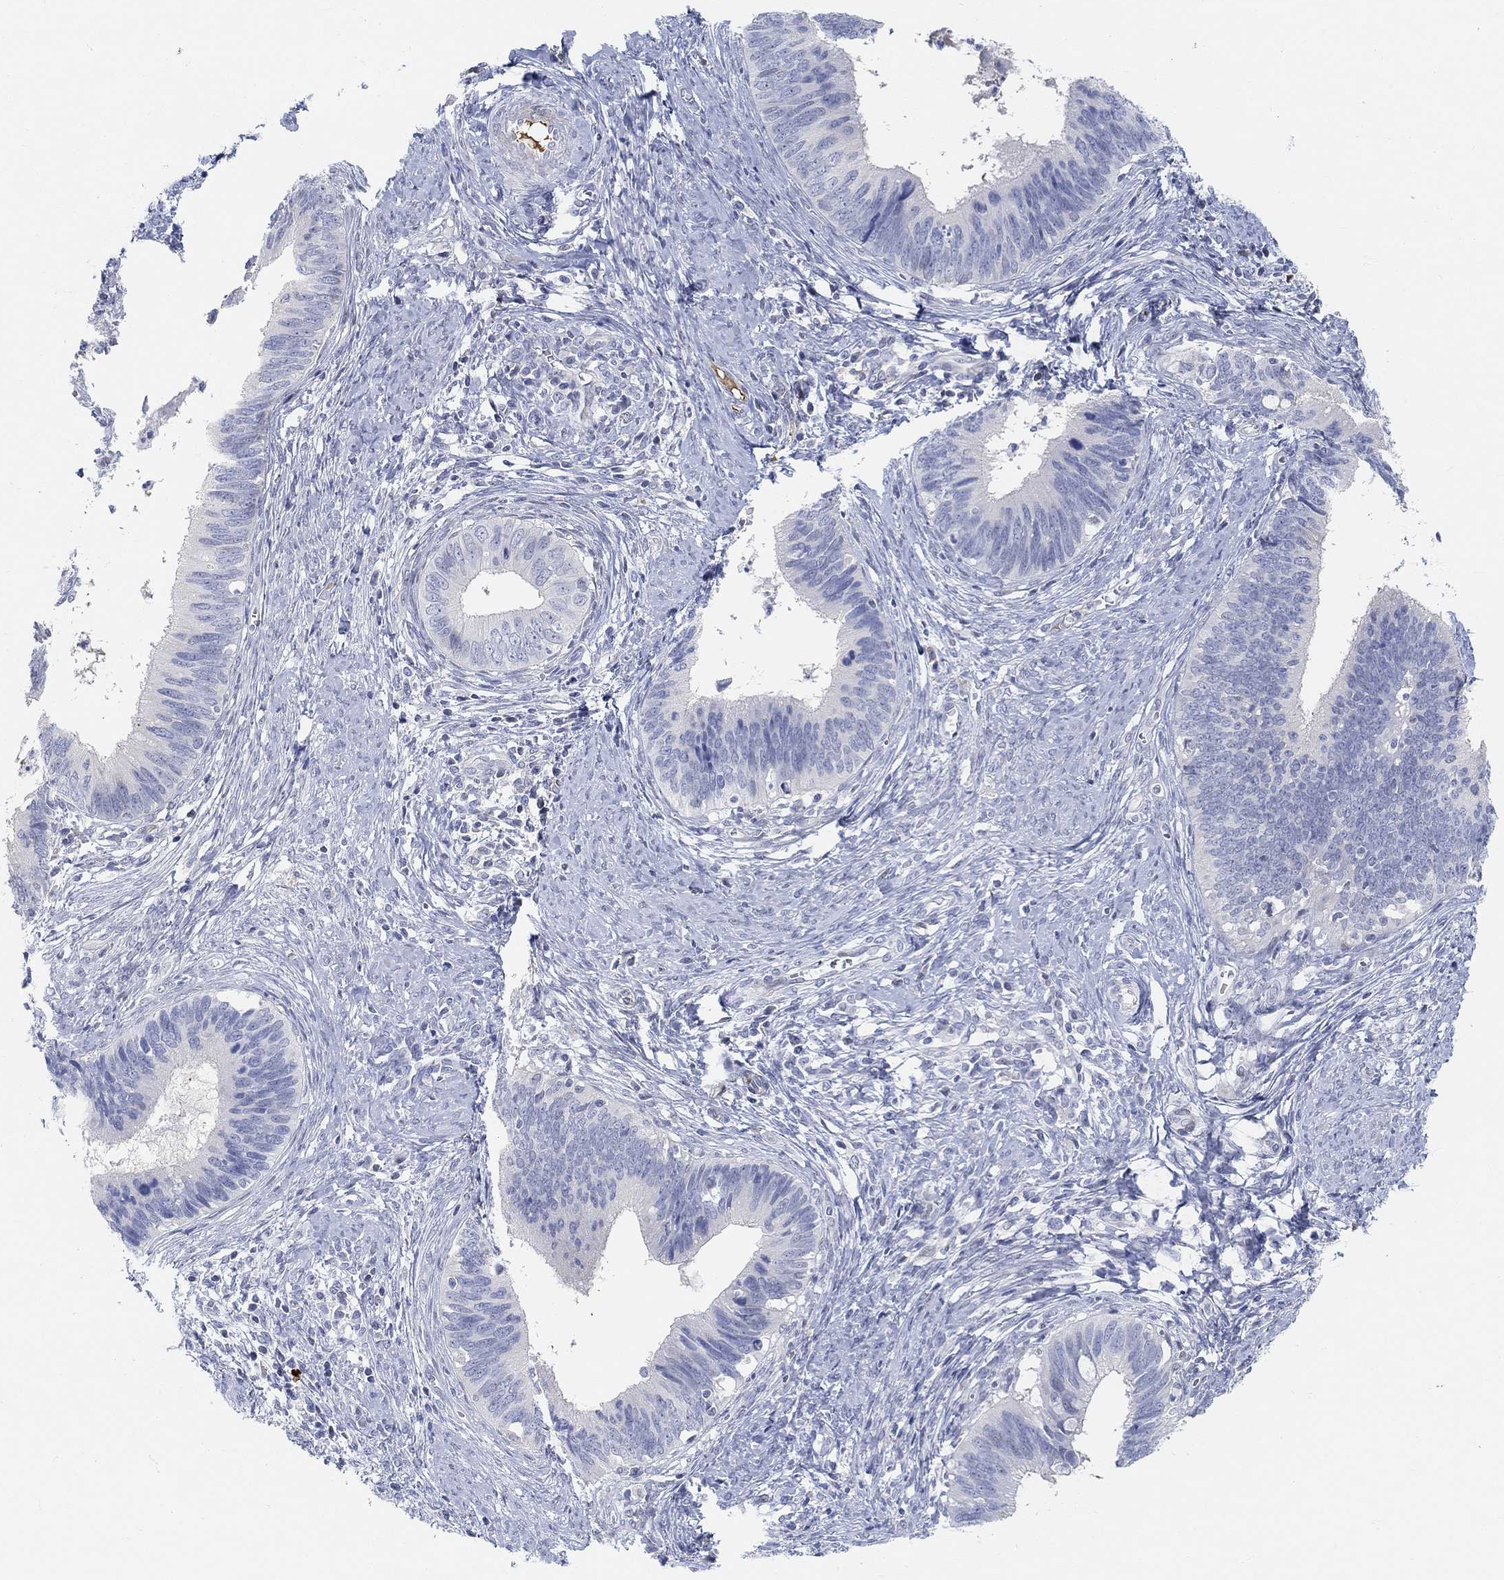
{"staining": {"intensity": "negative", "quantity": "none", "location": "none"}, "tissue": "cervical cancer", "cell_type": "Tumor cells", "image_type": "cancer", "snomed": [{"axis": "morphology", "description": "Adenocarcinoma, NOS"}, {"axis": "topography", "description": "Cervix"}], "caption": "The image reveals no staining of tumor cells in cervical adenocarcinoma.", "gene": "SNTG2", "patient": {"sex": "female", "age": 42}}